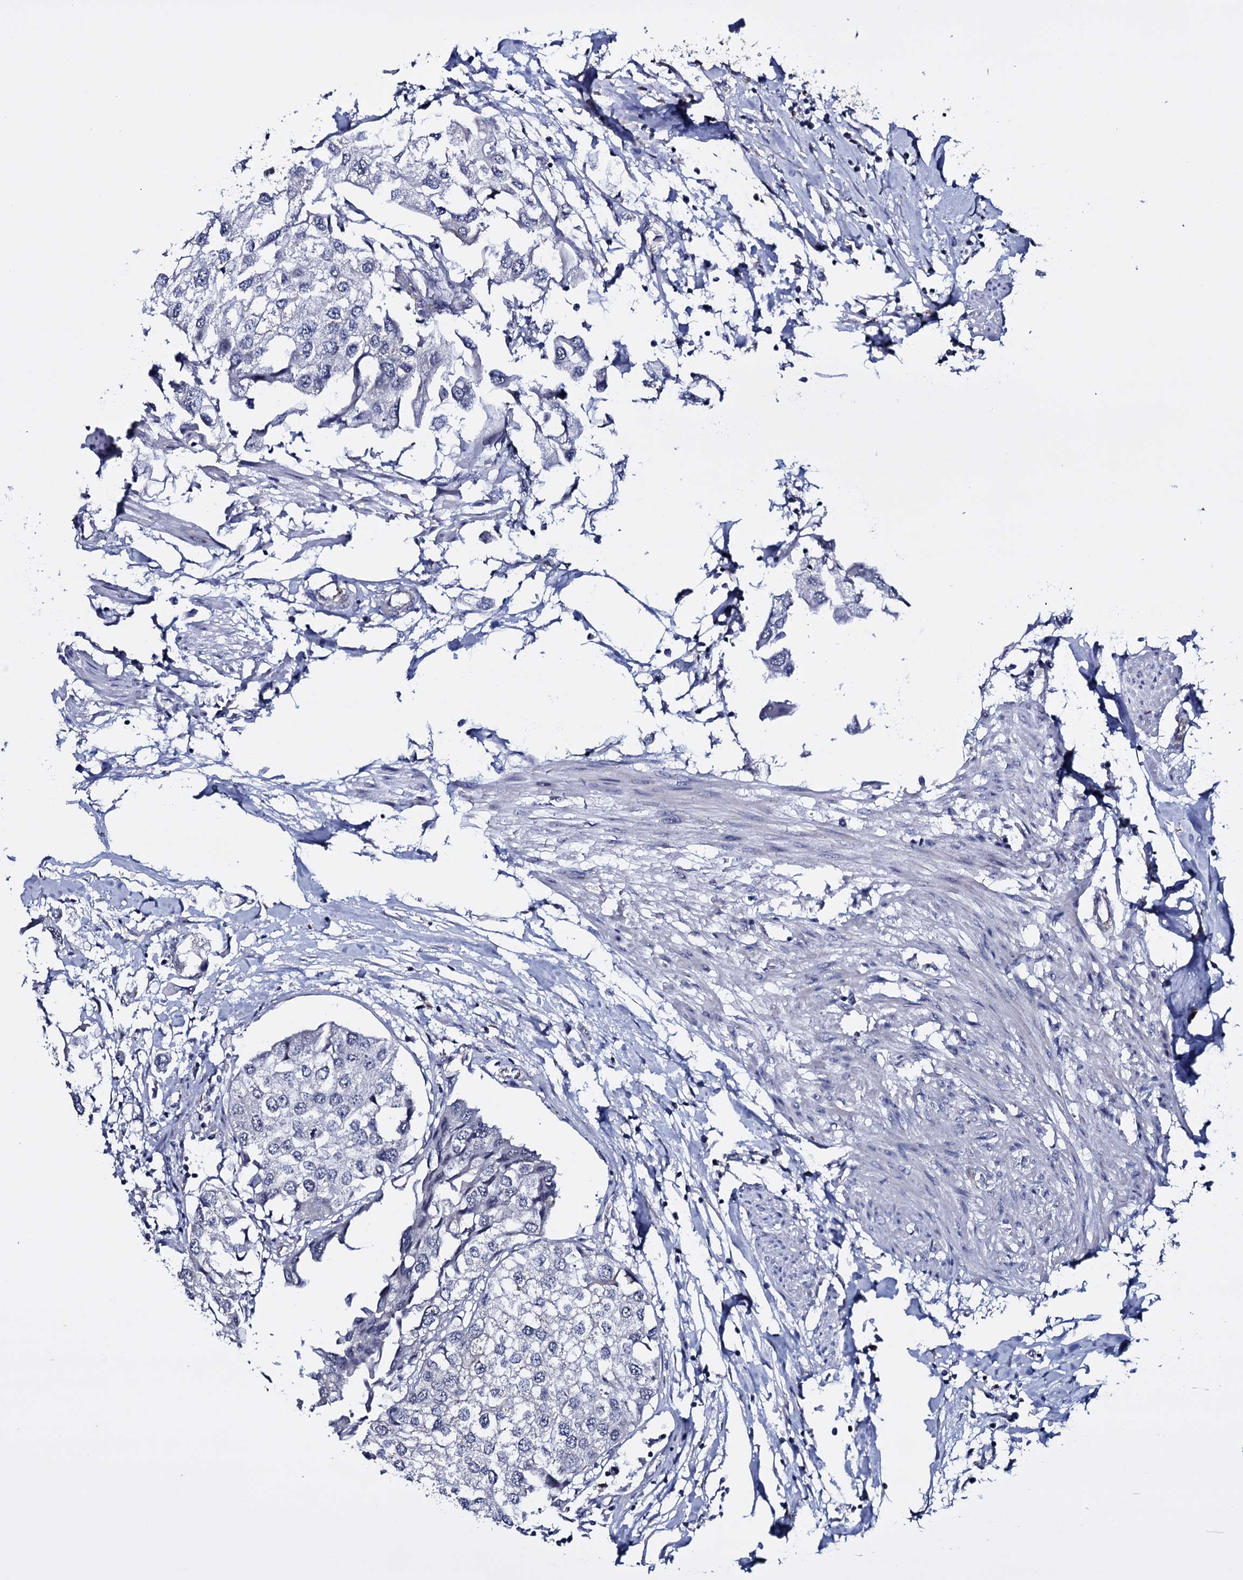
{"staining": {"intensity": "negative", "quantity": "none", "location": "none"}, "tissue": "urothelial cancer", "cell_type": "Tumor cells", "image_type": "cancer", "snomed": [{"axis": "morphology", "description": "Urothelial carcinoma, High grade"}, {"axis": "topography", "description": "Urinary bladder"}], "caption": "Immunohistochemistry (IHC) of human urothelial carcinoma (high-grade) displays no expression in tumor cells.", "gene": "GAREM1", "patient": {"sex": "male", "age": 64}}